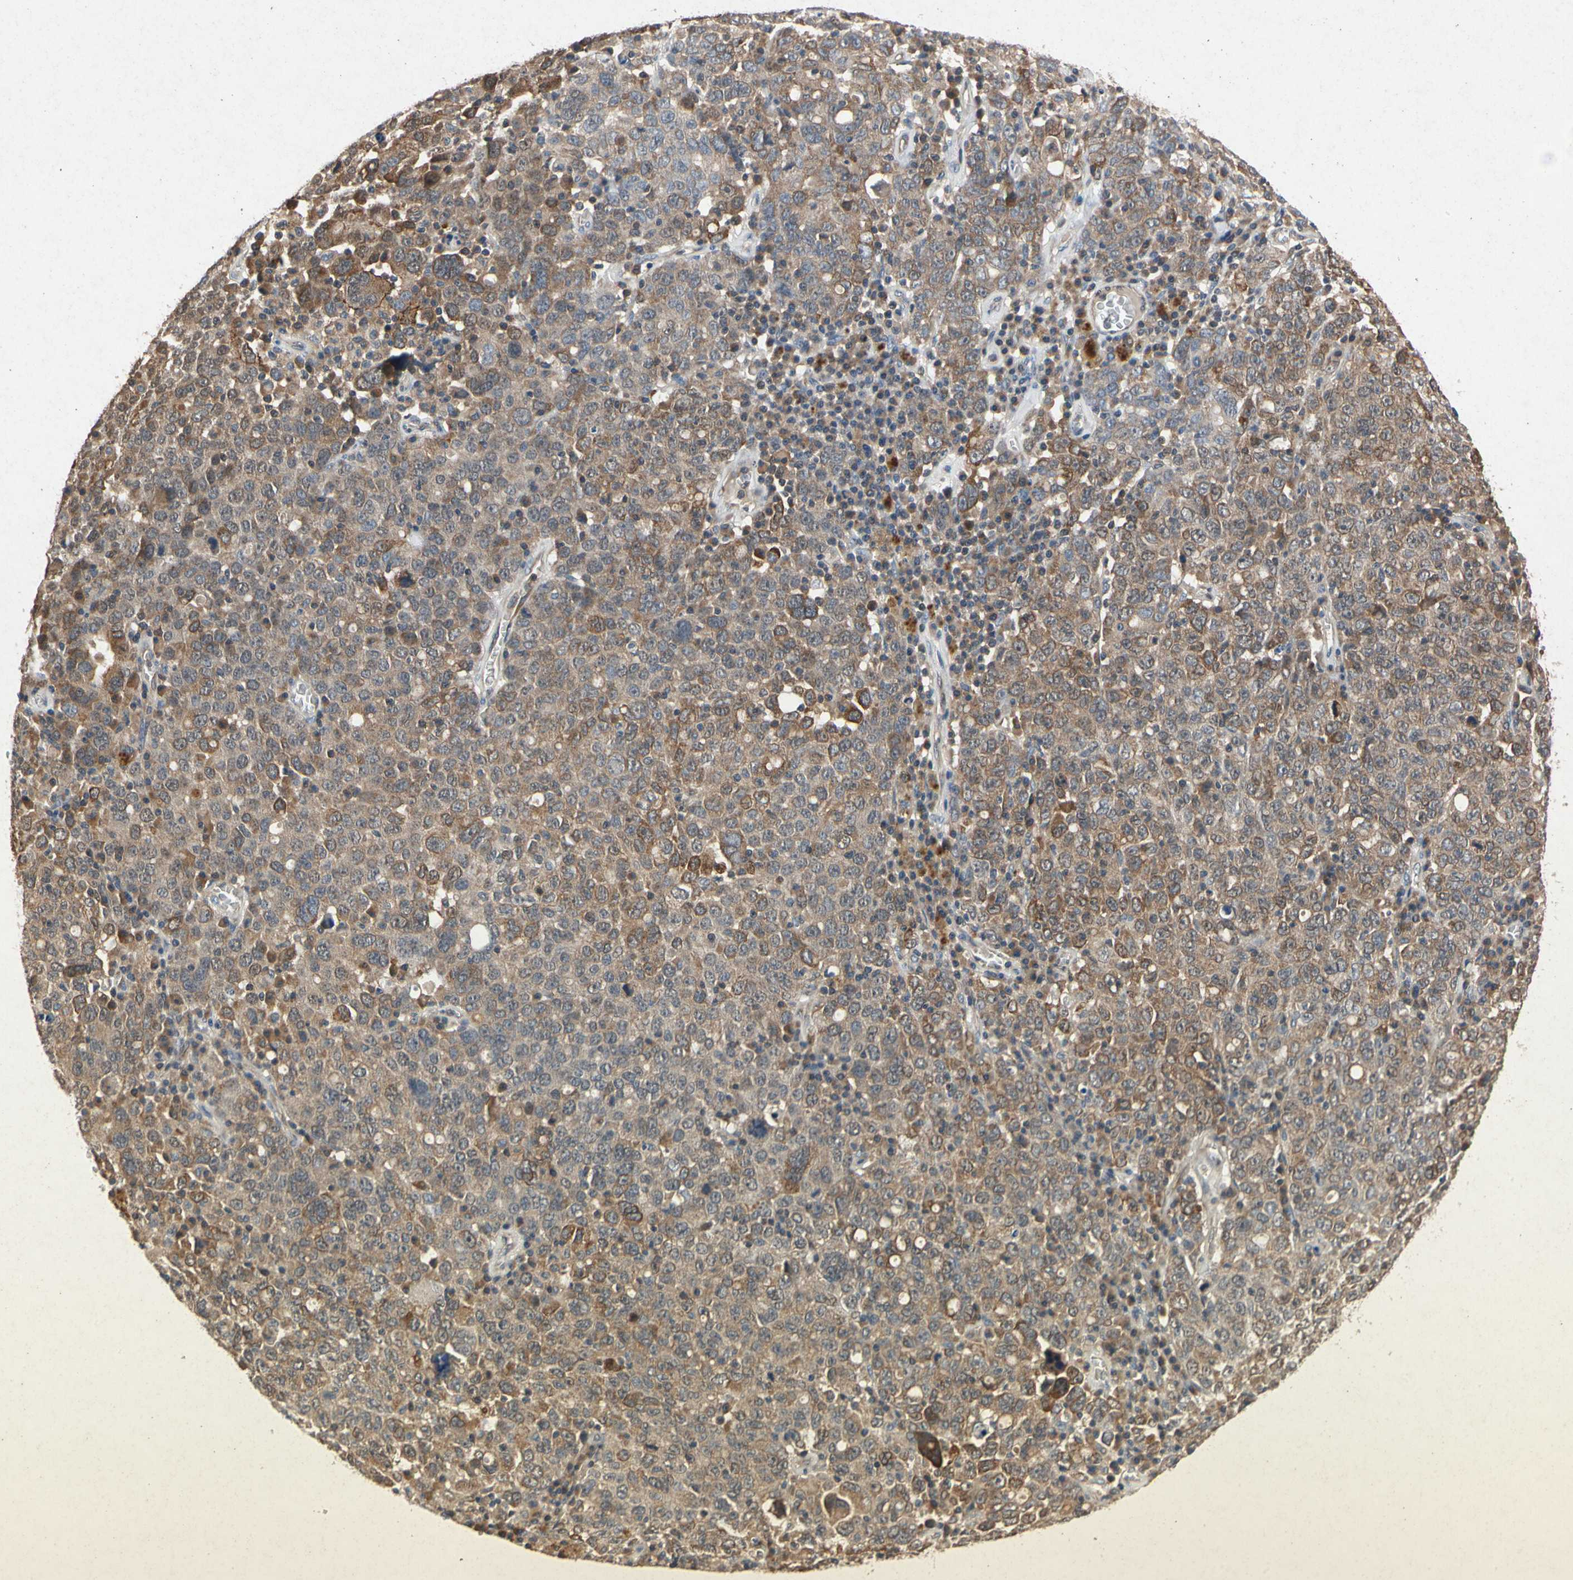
{"staining": {"intensity": "moderate", "quantity": ">75%", "location": "cytoplasmic/membranous"}, "tissue": "ovarian cancer", "cell_type": "Tumor cells", "image_type": "cancer", "snomed": [{"axis": "morphology", "description": "Carcinoma, endometroid"}, {"axis": "topography", "description": "Ovary"}], "caption": "This image shows immunohistochemistry staining of human ovarian cancer, with medium moderate cytoplasmic/membranous positivity in approximately >75% of tumor cells.", "gene": "RPS6KA1", "patient": {"sex": "female", "age": 62}}